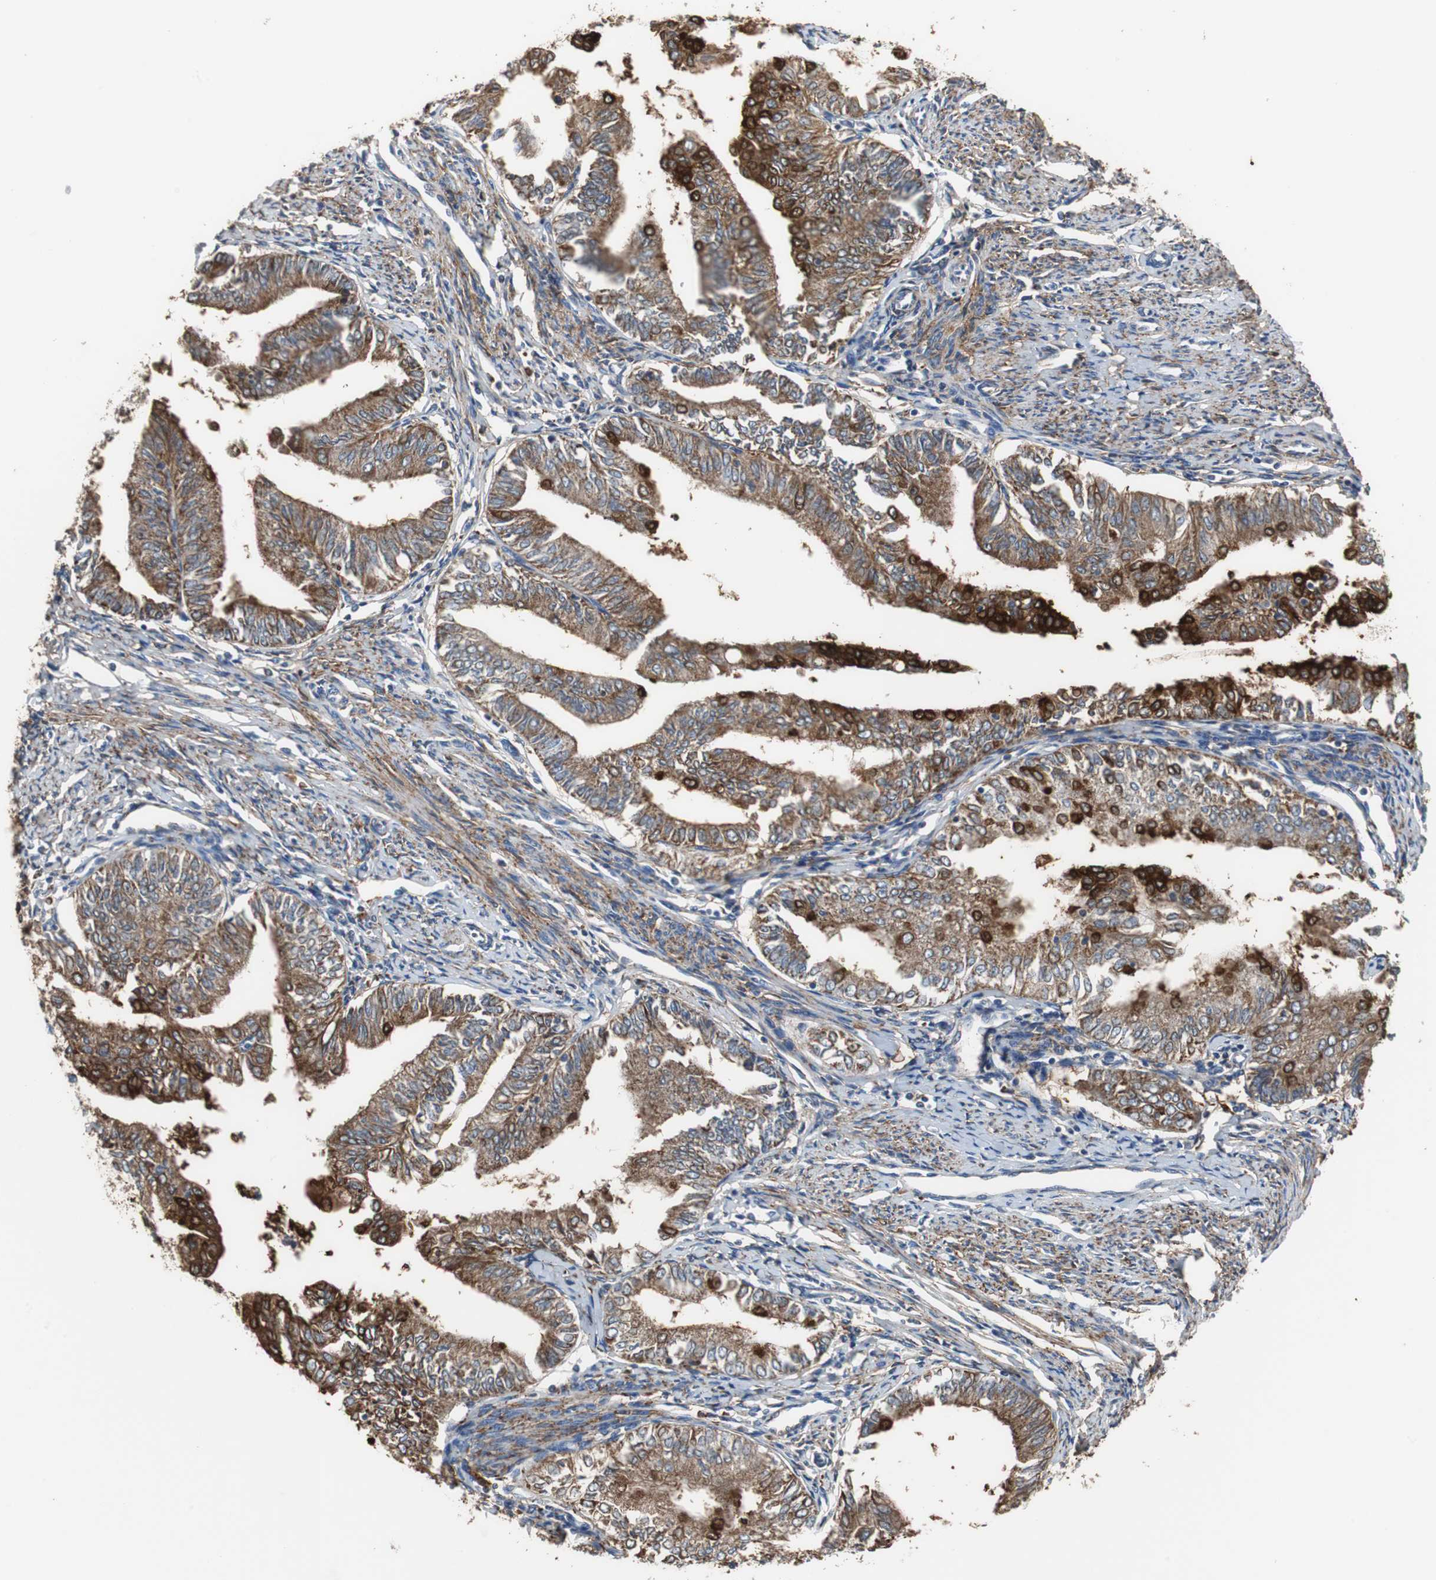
{"staining": {"intensity": "strong", "quantity": "25%-75%", "location": "cytoplasmic/membranous"}, "tissue": "endometrial cancer", "cell_type": "Tumor cells", "image_type": "cancer", "snomed": [{"axis": "morphology", "description": "Adenocarcinoma, NOS"}, {"axis": "topography", "description": "Endometrium"}], "caption": "IHC of endometrial adenocarcinoma demonstrates high levels of strong cytoplasmic/membranous expression in approximately 25%-75% of tumor cells.", "gene": "ANXA4", "patient": {"sex": "female", "age": 66}}